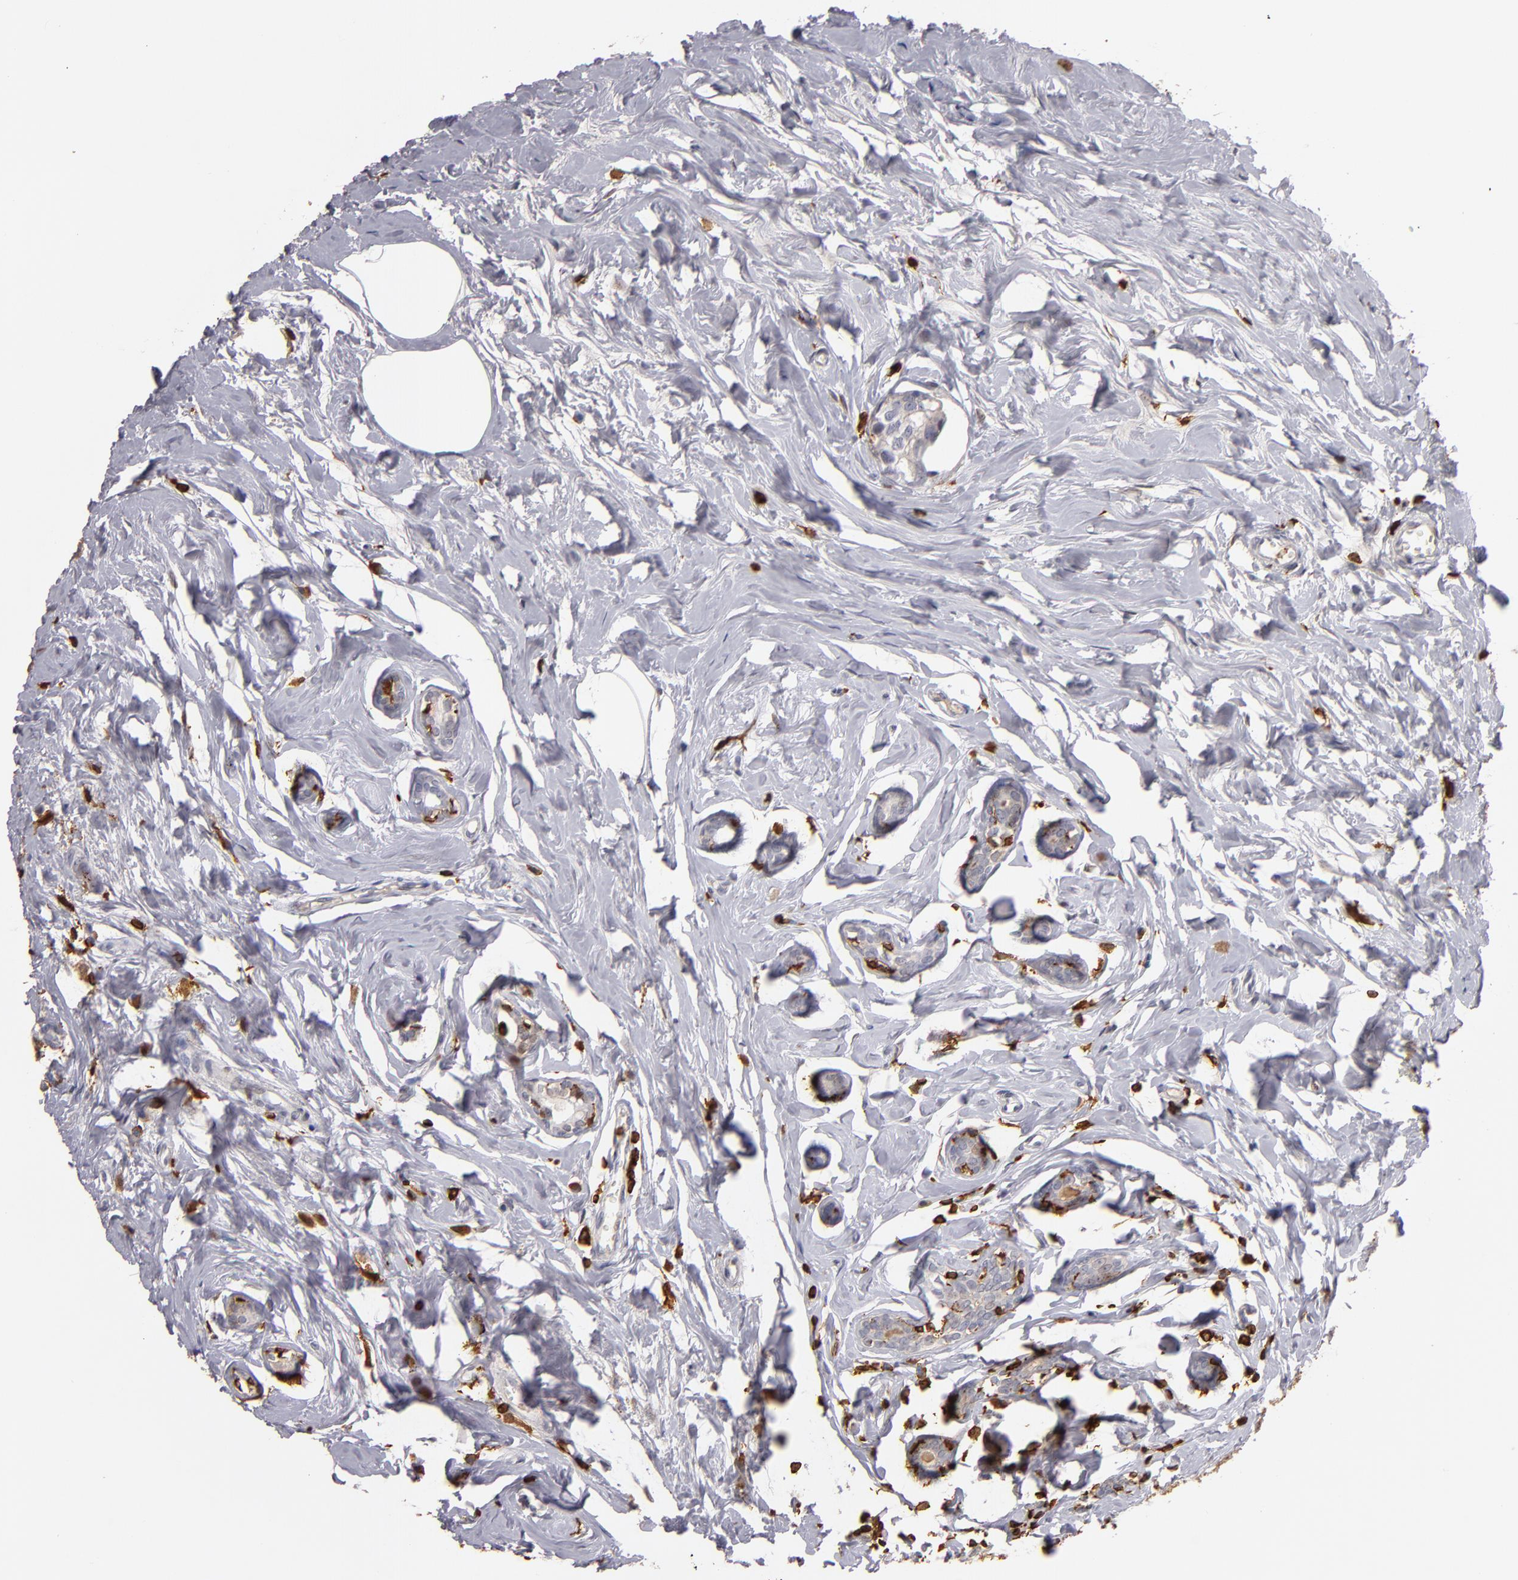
{"staining": {"intensity": "weak", "quantity": ">75%", "location": "cytoplasmic/membranous"}, "tissue": "breast cancer", "cell_type": "Tumor cells", "image_type": "cancer", "snomed": [{"axis": "morphology", "description": "Normal tissue, NOS"}, {"axis": "morphology", "description": "Duct carcinoma"}, {"axis": "topography", "description": "Breast"}], "caption": "Brown immunohistochemical staining in human breast invasive ductal carcinoma reveals weak cytoplasmic/membranous positivity in approximately >75% of tumor cells. Nuclei are stained in blue.", "gene": "WAS", "patient": {"sex": "female", "age": 50}}